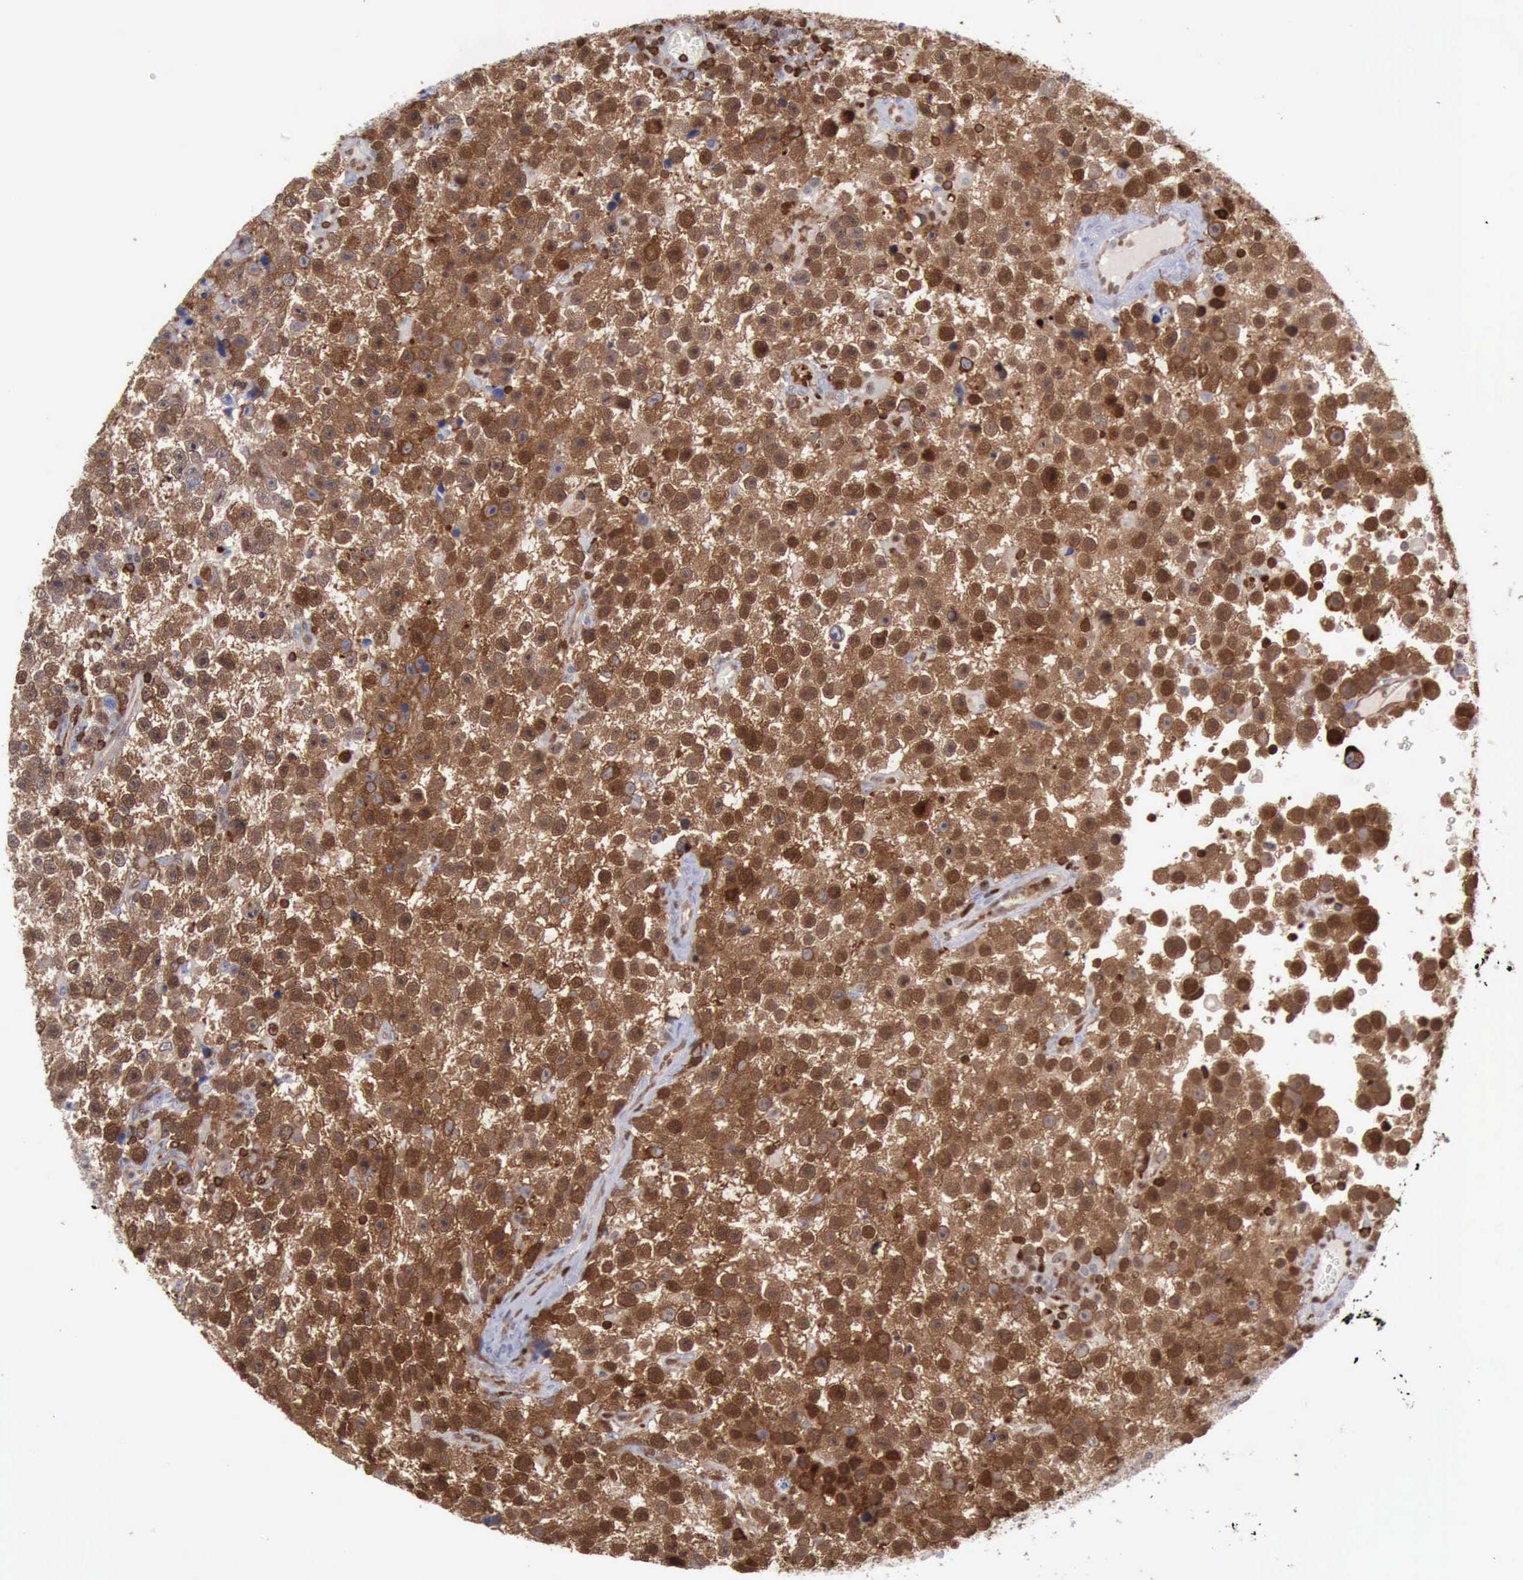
{"staining": {"intensity": "strong", "quantity": ">75%", "location": "cytoplasmic/membranous,nuclear"}, "tissue": "testis cancer", "cell_type": "Tumor cells", "image_type": "cancer", "snomed": [{"axis": "morphology", "description": "Seminoma, NOS"}, {"axis": "topography", "description": "Testis"}], "caption": "A micrograph of human testis seminoma stained for a protein reveals strong cytoplasmic/membranous and nuclear brown staining in tumor cells.", "gene": "PDCD4", "patient": {"sex": "male", "age": 33}}